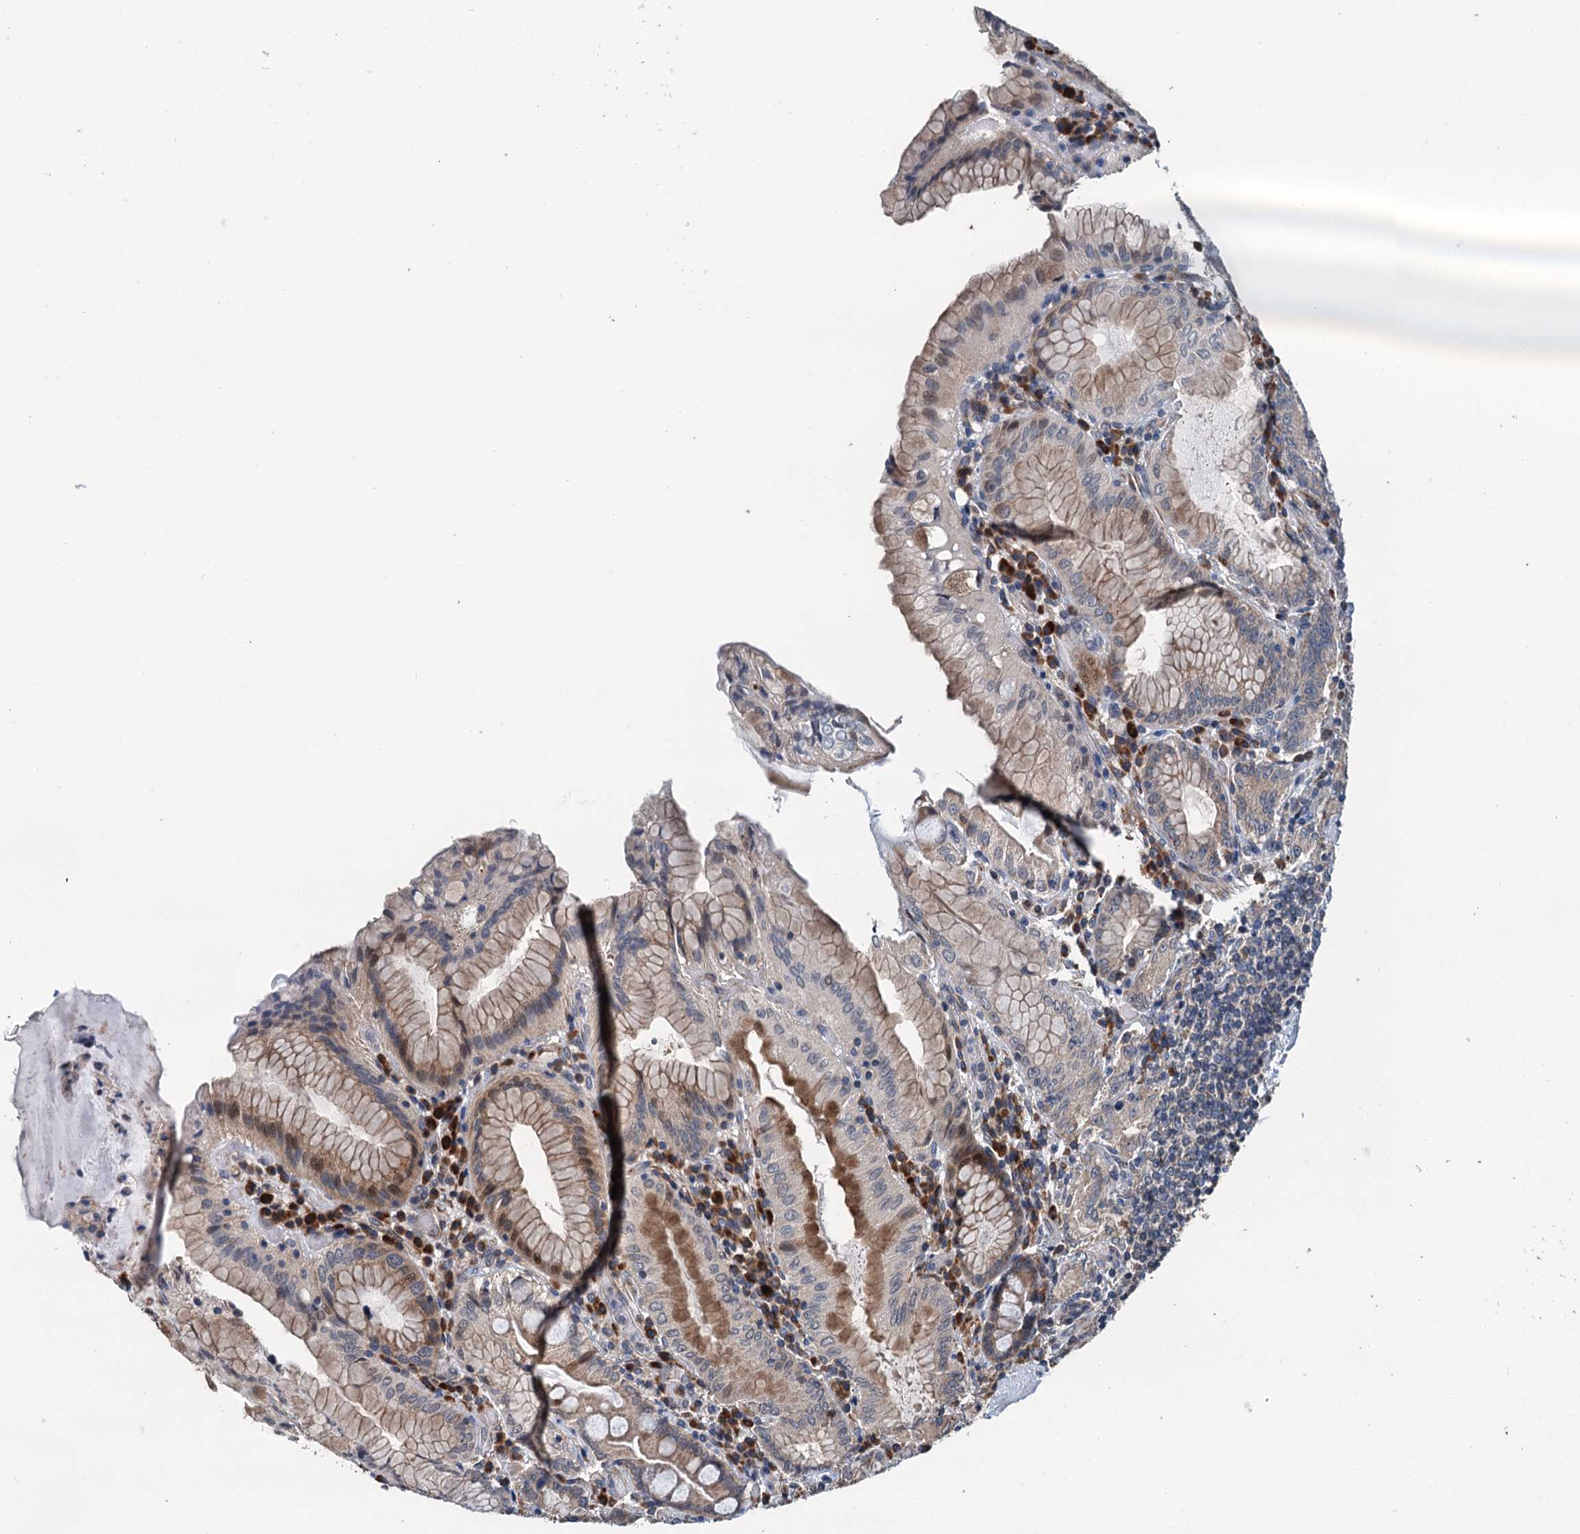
{"staining": {"intensity": "moderate", "quantity": ">75%", "location": "cytoplasmic/membranous"}, "tissue": "stomach", "cell_type": "Glandular cells", "image_type": "normal", "snomed": [{"axis": "morphology", "description": "Normal tissue, NOS"}, {"axis": "topography", "description": "Stomach, upper"}, {"axis": "topography", "description": "Stomach, lower"}], "caption": "A micrograph showing moderate cytoplasmic/membranous positivity in approximately >75% of glandular cells in benign stomach, as visualized by brown immunohistochemical staining.", "gene": "ELAC1", "patient": {"sex": "female", "age": 76}}